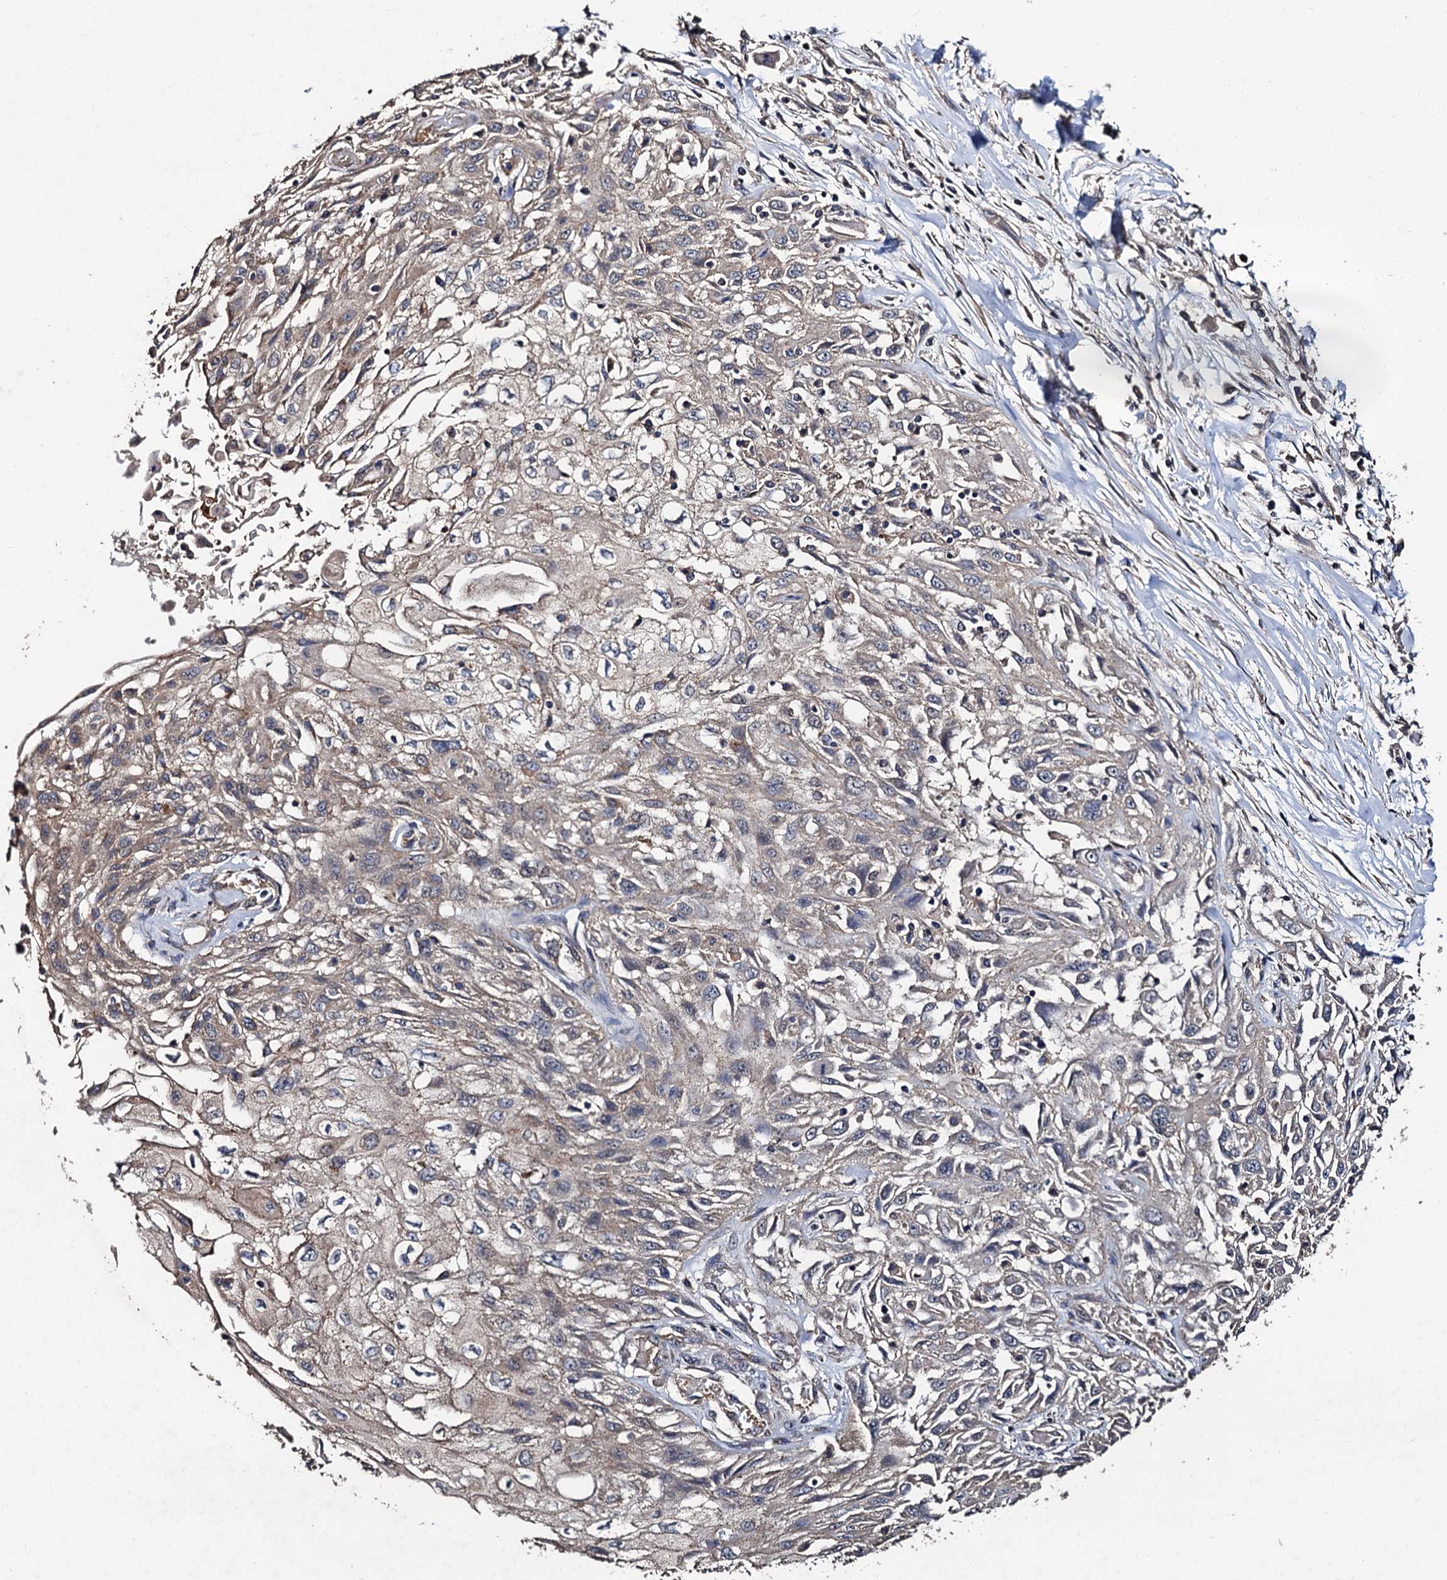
{"staining": {"intensity": "weak", "quantity": "25%-75%", "location": "cytoplasmic/membranous"}, "tissue": "skin cancer", "cell_type": "Tumor cells", "image_type": "cancer", "snomed": [{"axis": "morphology", "description": "Squamous cell carcinoma, NOS"}, {"axis": "morphology", "description": "Squamous cell carcinoma, metastatic, NOS"}, {"axis": "topography", "description": "Skin"}, {"axis": "topography", "description": "Lymph node"}], "caption": "Immunohistochemical staining of skin metastatic squamous cell carcinoma displays low levels of weak cytoplasmic/membranous protein positivity in about 25%-75% of tumor cells.", "gene": "PPTC7", "patient": {"sex": "male", "age": 75}}